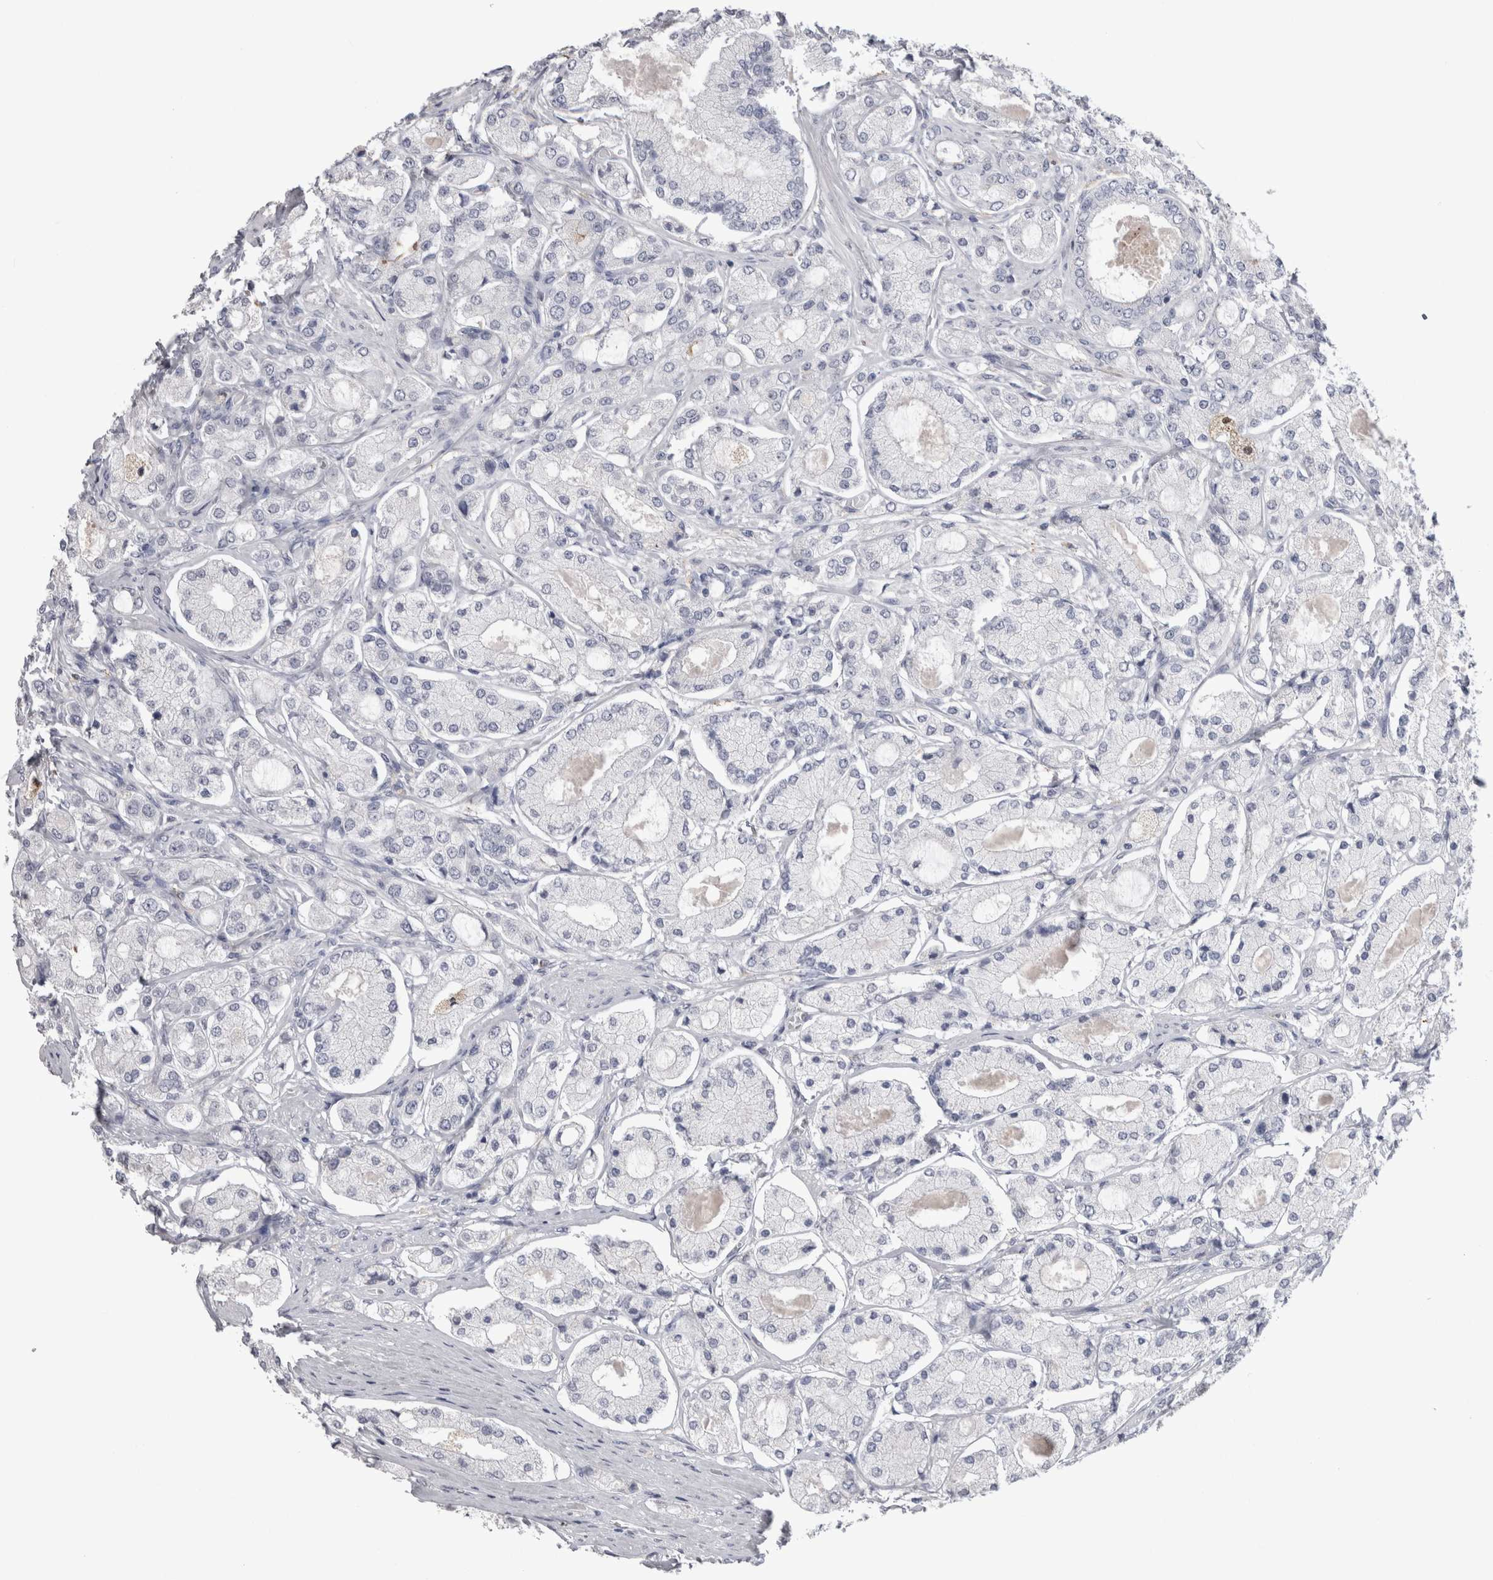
{"staining": {"intensity": "negative", "quantity": "none", "location": "none"}, "tissue": "prostate cancer", "cell_type": "Tumor cells", "image_type": "cancer", "snomed": [{"axis": "morphology", "description": "Adenocarcinoma, High grade"}, {"axis": "topography", "description": "Prostate"}], "caption": "A high-resolution micrograph shows IHC staining of adenocarcinoma (high-grade) (prostate), which reveals no significant positivity in tumor cells.", "gene": "SUCNR1", "patient": {"sex": "male", "age": 65}}